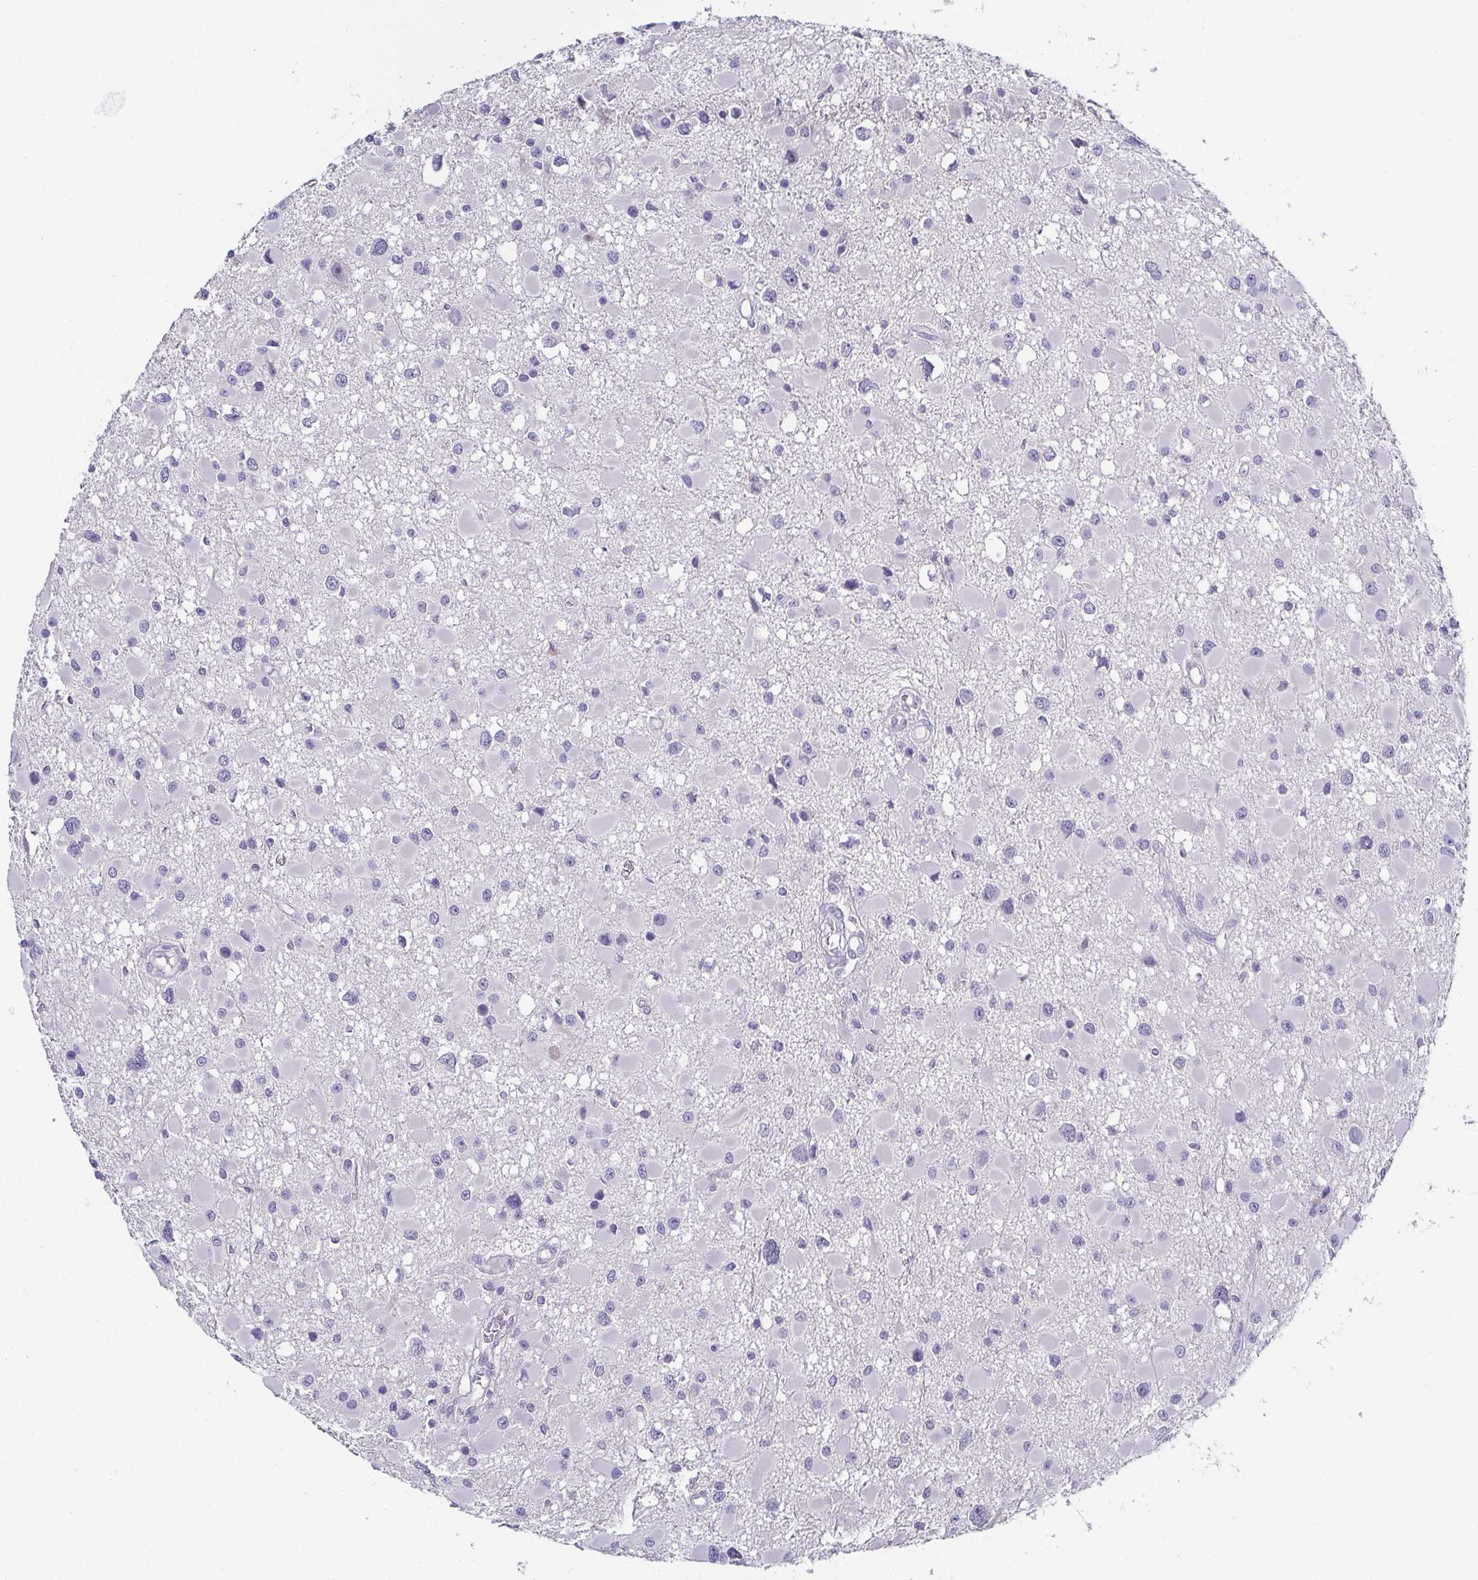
{"staining": {"intensity": "negative", "quantity": "none", "location": "none"}, "tissue": "glioma", "cell_type": "Tumor cells", "image_type": "cancer", "snomed": [{"axis": "morphology", "description": "Glioma, malignant, High grade"}, {"axis": "topography", "description": "Brain"}], "caption": "High power microscopy image of an immunohistochemistry (IHC) image of malignant glioma (high-grade), revealing no significant expression in tumor cells.", "gene": "RNASE7", "patient": {"sex": "male", "age": 54}}